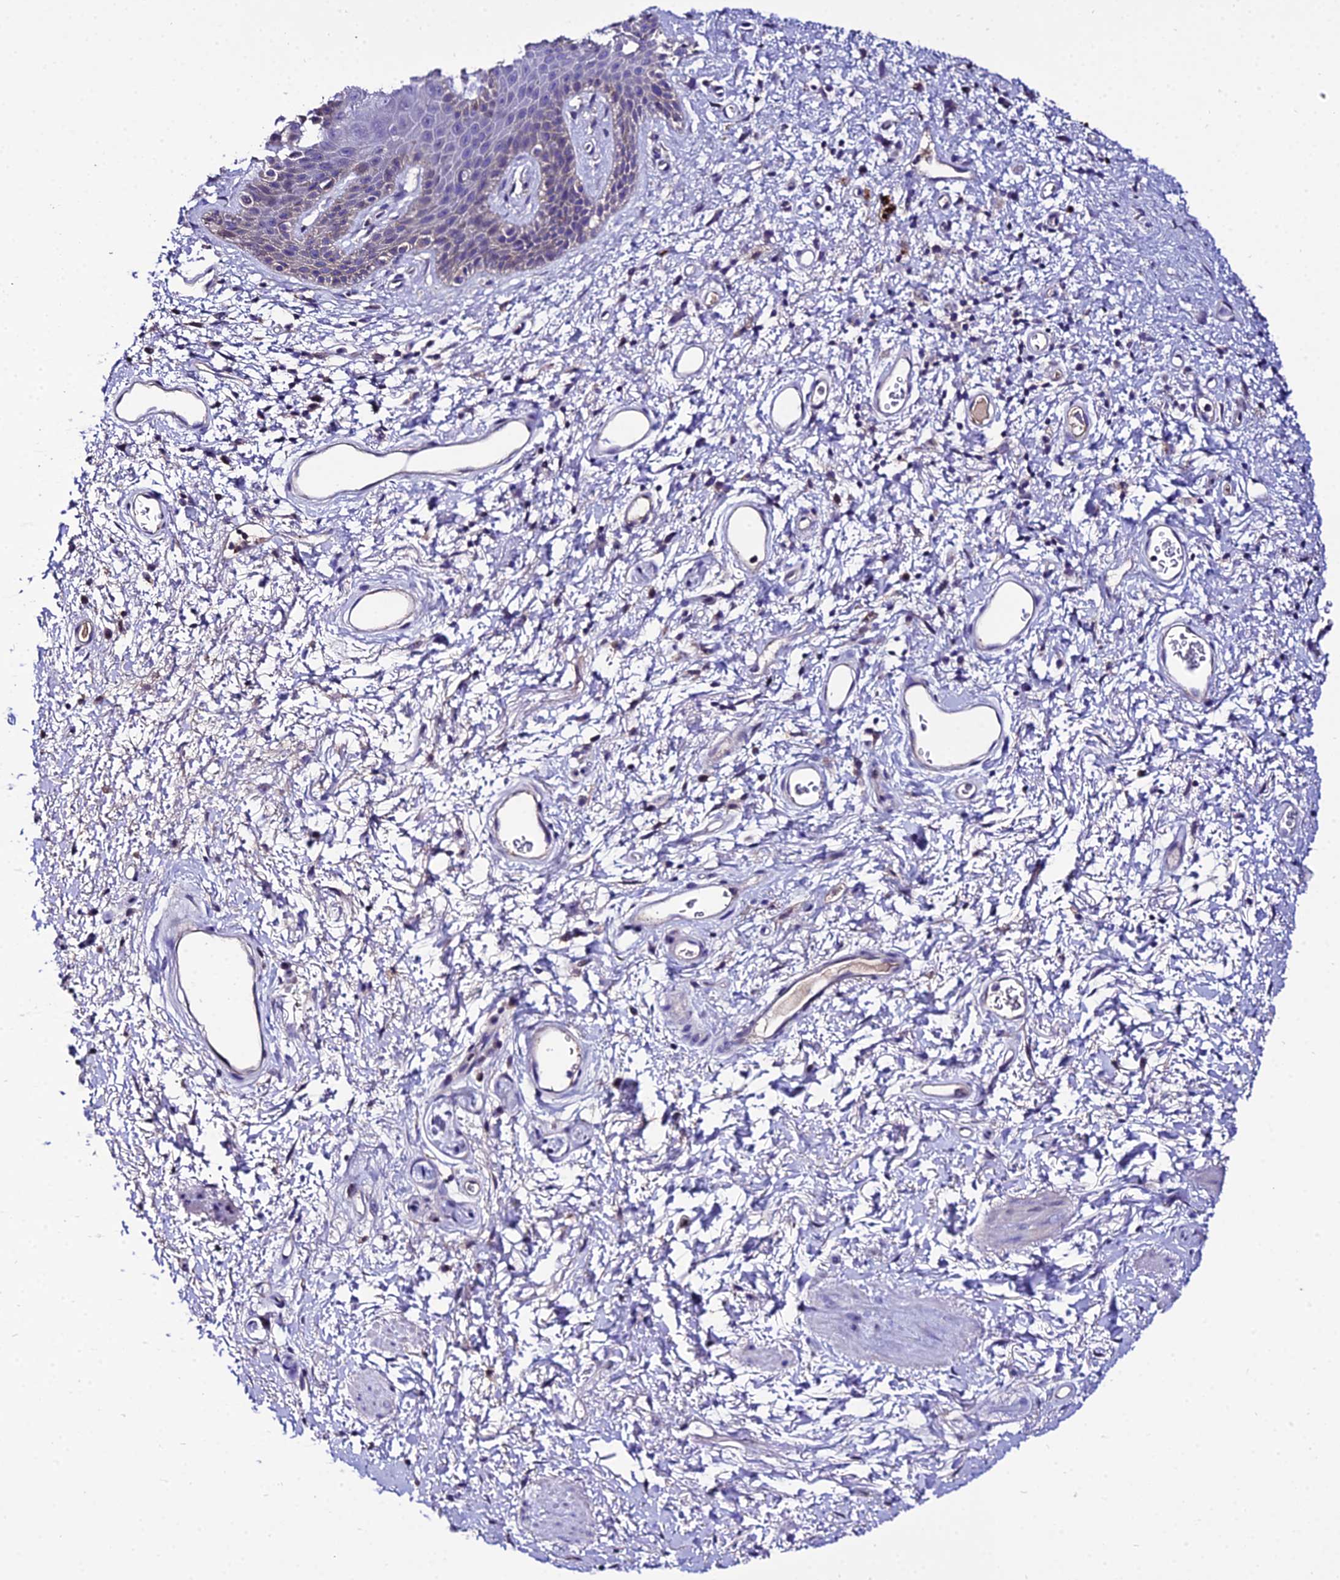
{"staining": {"intensity": "moderate", "quantity": "<25%", "location": "cytoplasmic/membranous"}, "tissue": "skin", "cell_type": "Epidermal cells", "image_type": "normal", "snomed": [{"axis": "morphology", "description": "Normal tissue, NOS"}, {"axis": "topography", "description": "Anal"}], "caption": "Moderate cytoplasmic/membranous staining is present in about <25% of epidermal cells in normal skin.", "gene": "SHQ1", "patient": {"sex": "female", "age": 46}}